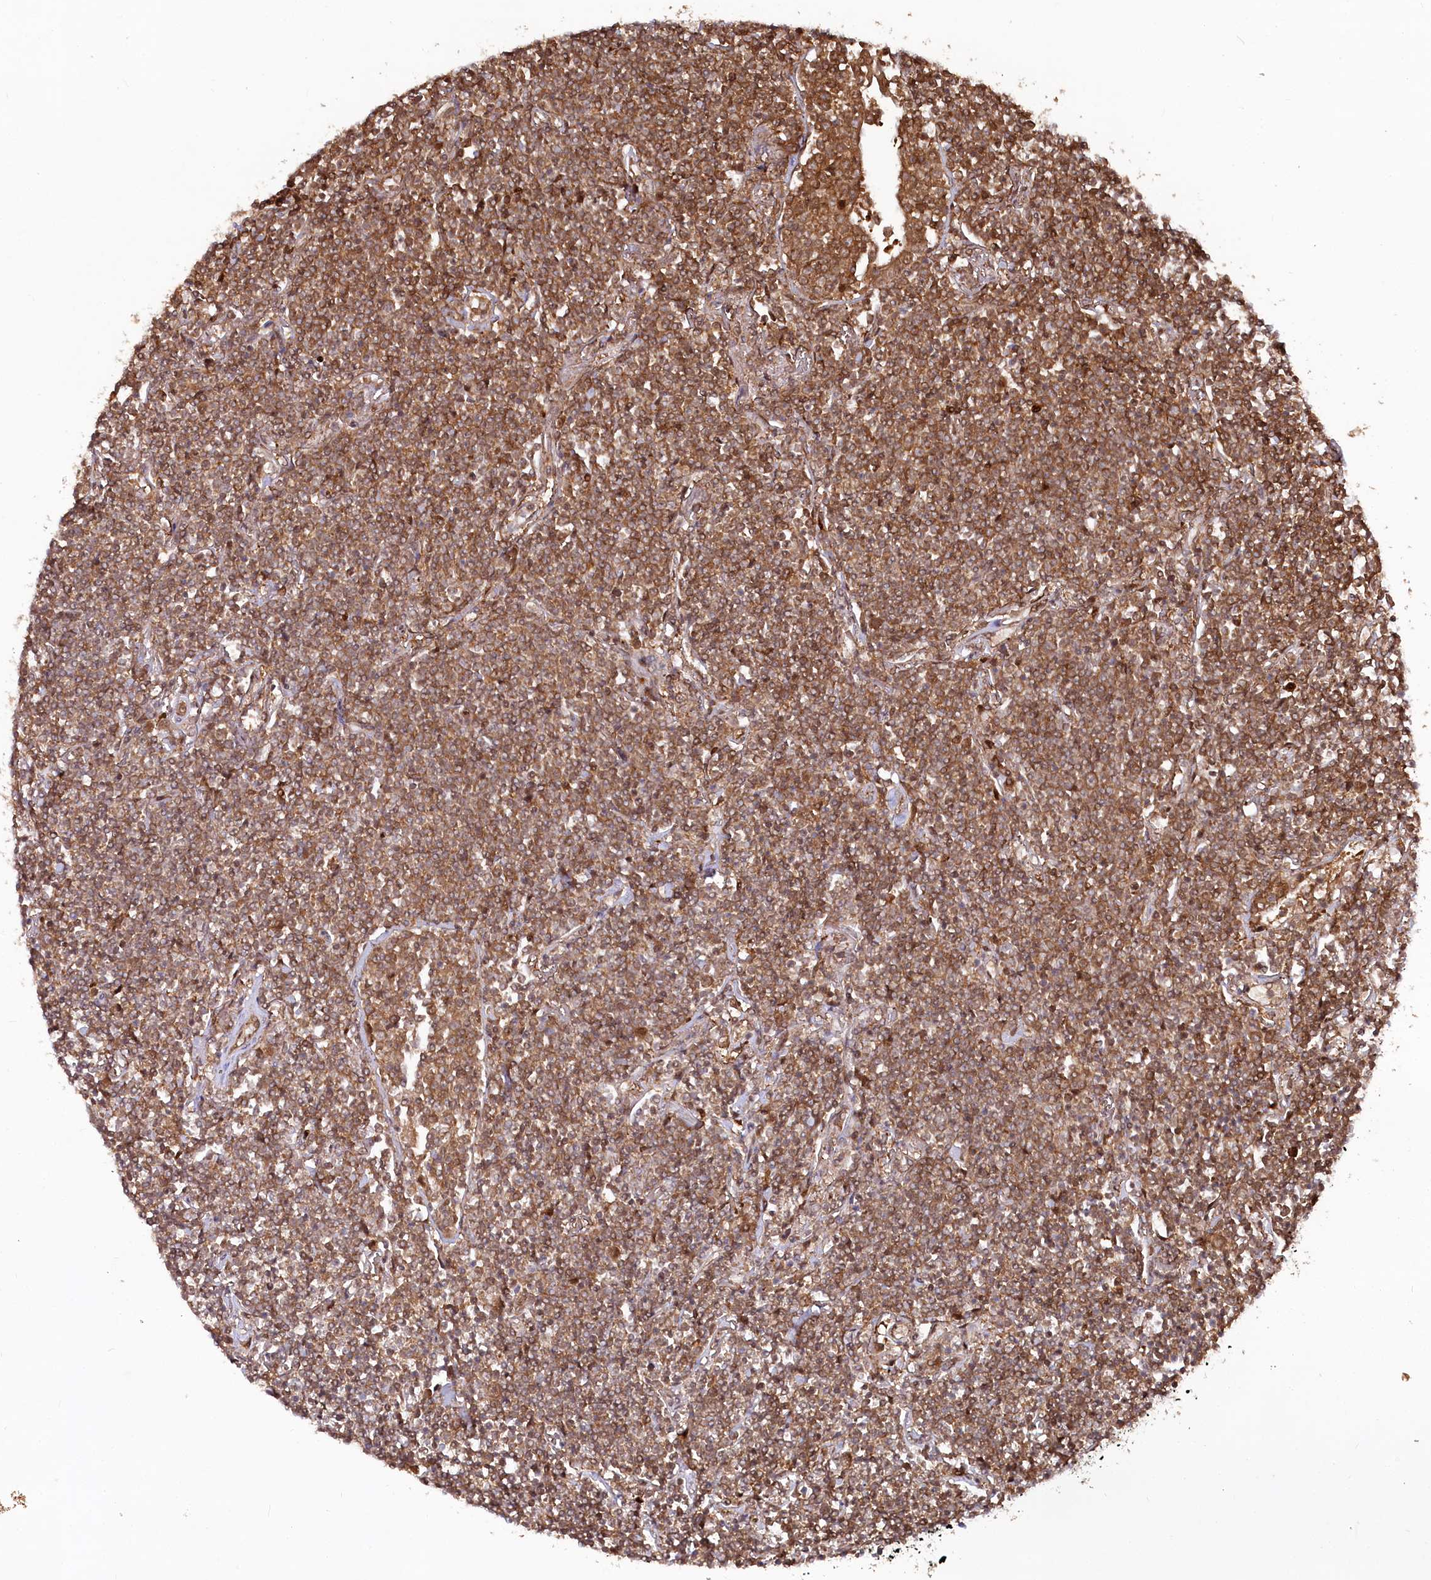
{"staining": {"intensity": "moderate", "quantity": ">75%", "location": "cytoplasmic/membranous"}, "tissue": "lymphoma", "cell_type": "Tumor cells", "image_type": "cancer", "snomed": [{"axis": "morphology", "description": "Malignant lymphoma, non-Hodgkin's type, Low grade"}, {"axis": "topography", "description": "Lung"}], "caption": "The histopathology image demonstrates immunohistochemical staining of lymphoma. There is moderate cytoplasmic/membranous positivity is seen in about >75% of tumor cells.", "gene": "PSMA1", "patient": {"sex": "female", "age": 71}}